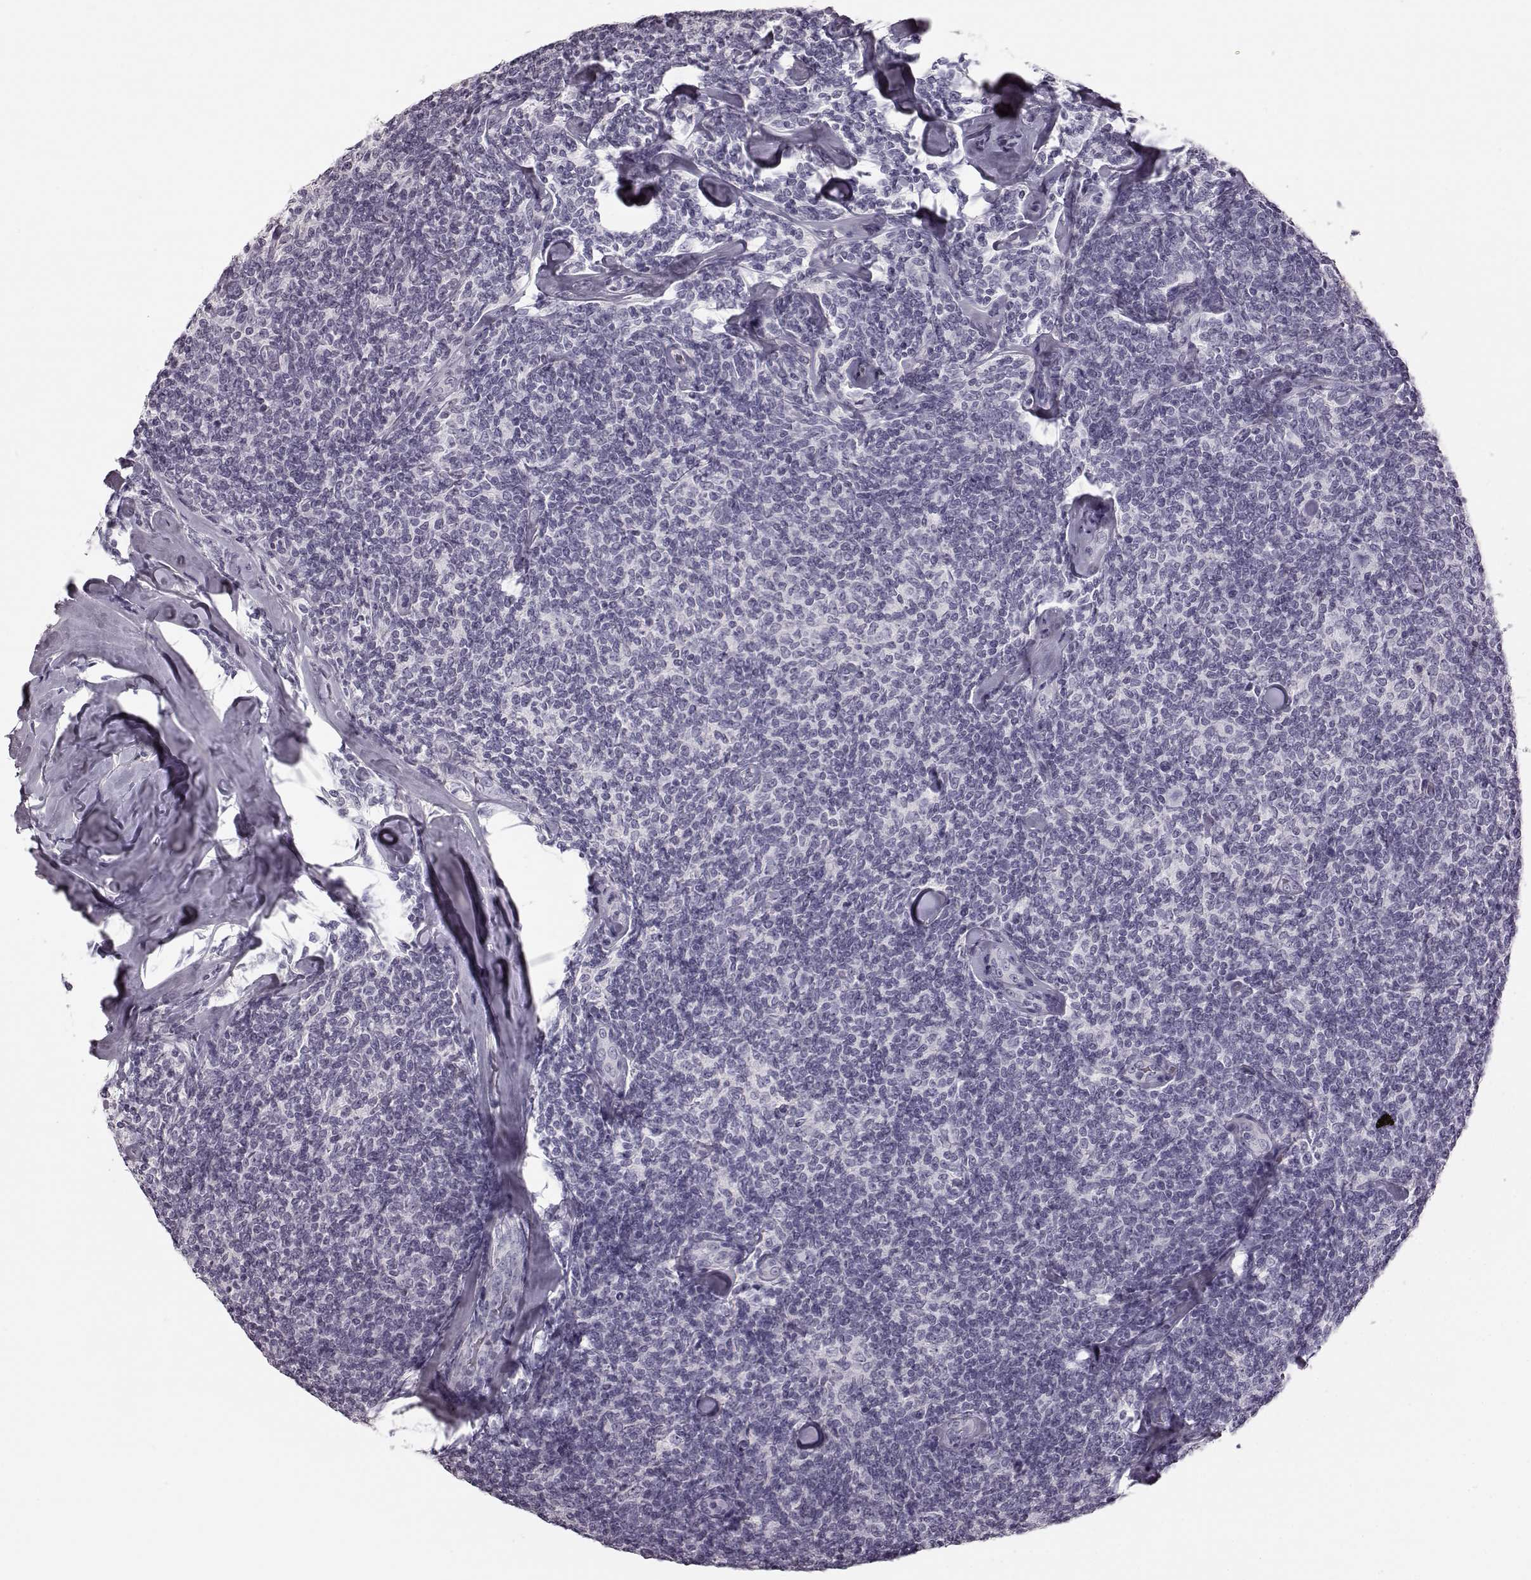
{"staining": {"intensity": "negative", "quantity": "none", "location": "none"}, "tissue": "lymphoma", "cell_type": "Tumor cells", "image_type": "cancer", "snomed": [{"axis": "morphology", "description": "Malignant lymphoma, non-Hodgkin's type, Low grade"}, {"axis": "topography", "description": "Lymph node"}], "caption": "A micrograph of low-grade malignant lymphoma, non-Hodgkin's type stained for a protein exhibits no brown staining in tumor cells. The staining was performed using DAB (3,3'-diaminobenzidine) to visualize the protein expression in brown, while the nuclei were stained in blue with hematoxylin (Magnification: 20x).", "gene": "ZNF433", "patient": {"sex": "female", "age": 56}}